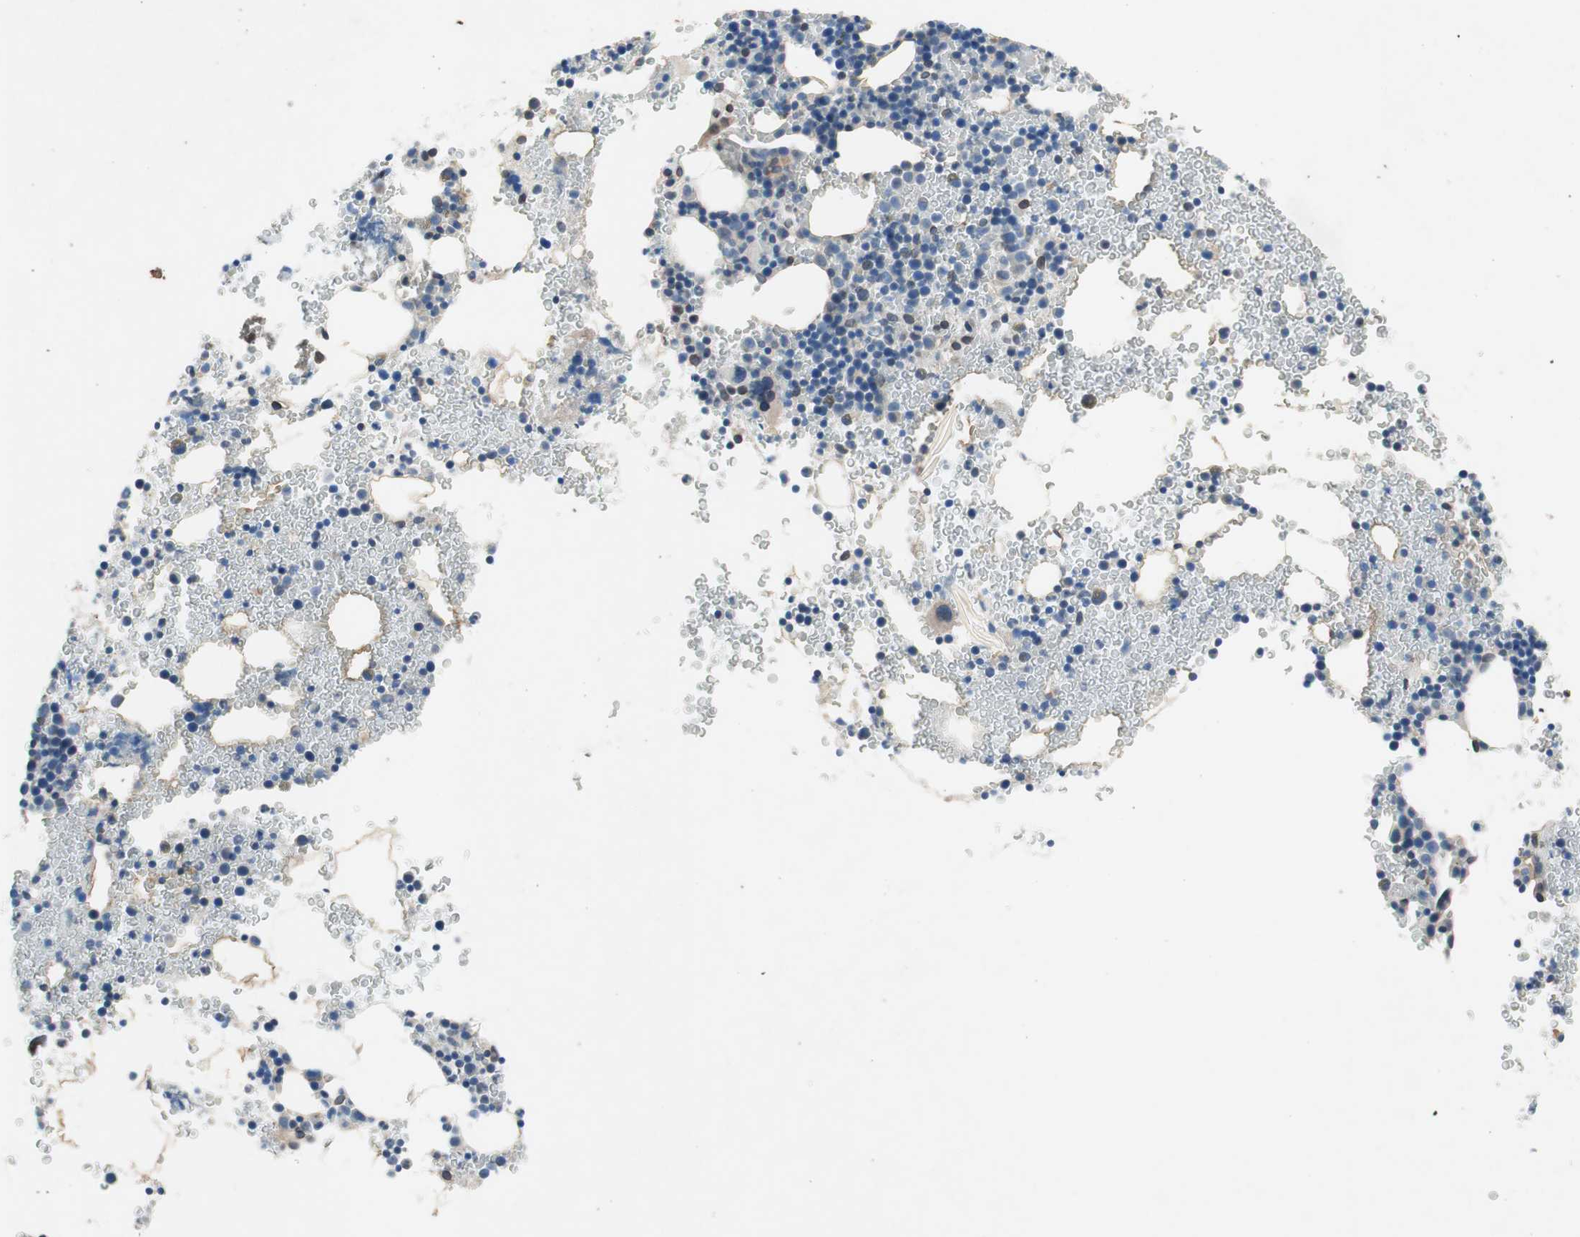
{"staining": {"intensity": "weak", "quantity": "<25%", "location": "cytoplasmic/membranous"}, "tissue": "bone marrow", "cell_type": "Hematopoietic cells", "image_type": "normal", "snomed": [{"axis": "morphology", "description": "Normal tissue, NOS"}, {"axis": "morphology", "description": "Inflammation, NOS"}, {"axis": "topography", "description": "Bone marrow"}], "caption": "This micrograph is of unremarkable bone marrow stained with IHC to label a protein in brown with the nuclei are counter-stained blue. There is no positivity in hematopoietic cells.", "gene": "ARNT2", "patient": {"sex": "male", "age": 22}}